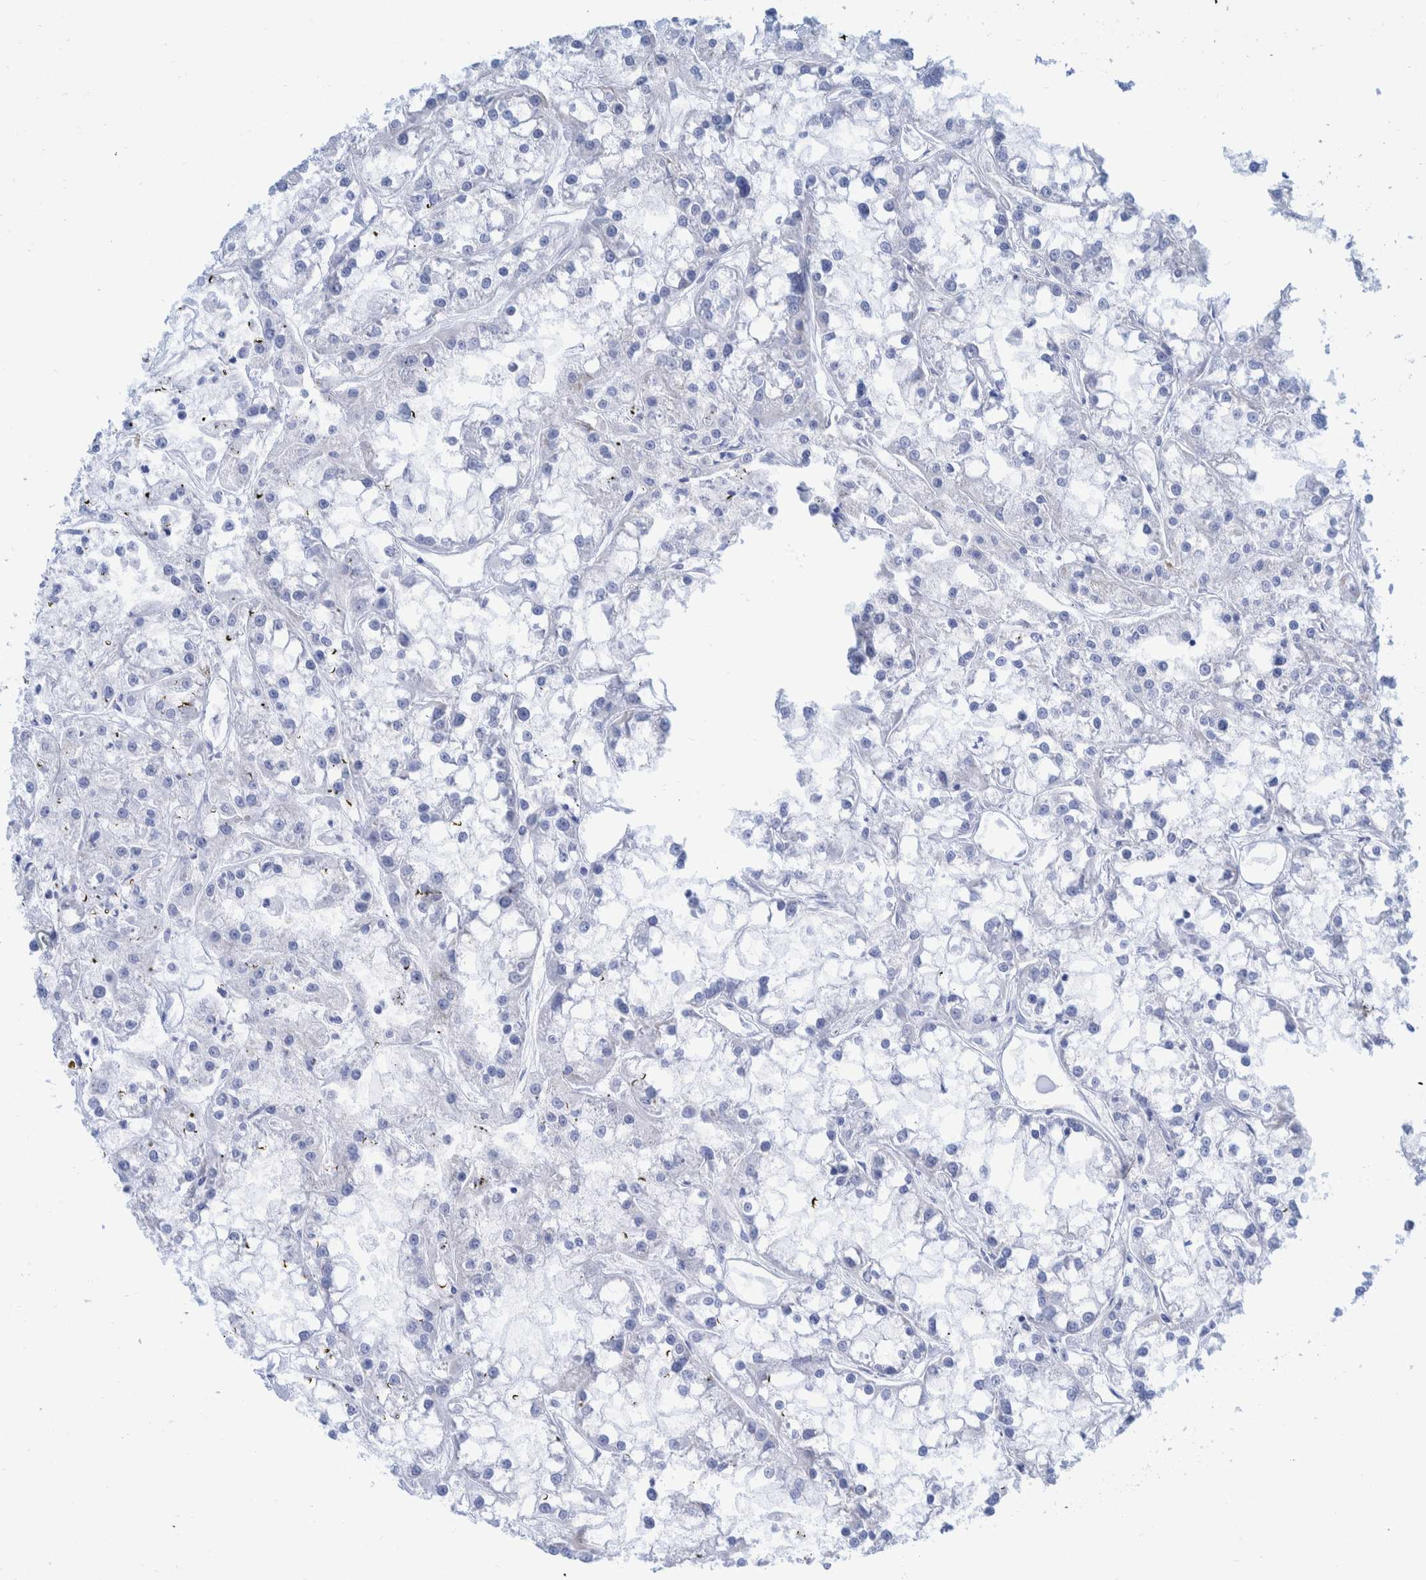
{"staining": {"intensity": "negative", "quantity": "none", "location": "none"}, "tissue": "renal cancer", "cell_type": "Tumor cells", "image_type": "cancer", "snomed": [{"axis": "morphology", "description": "Adenocarcinoma, NOS"}, {"axis": "topography", "description": "Kidney"}], "caption": "Immunohistochemistry photomicrograph of renal cancer (adenocarcinoma) stained for a protein (brown), which displays no staining in tumor cells.", "gene": "KRT14", "patient": {"sex": "female", "age": 52}}